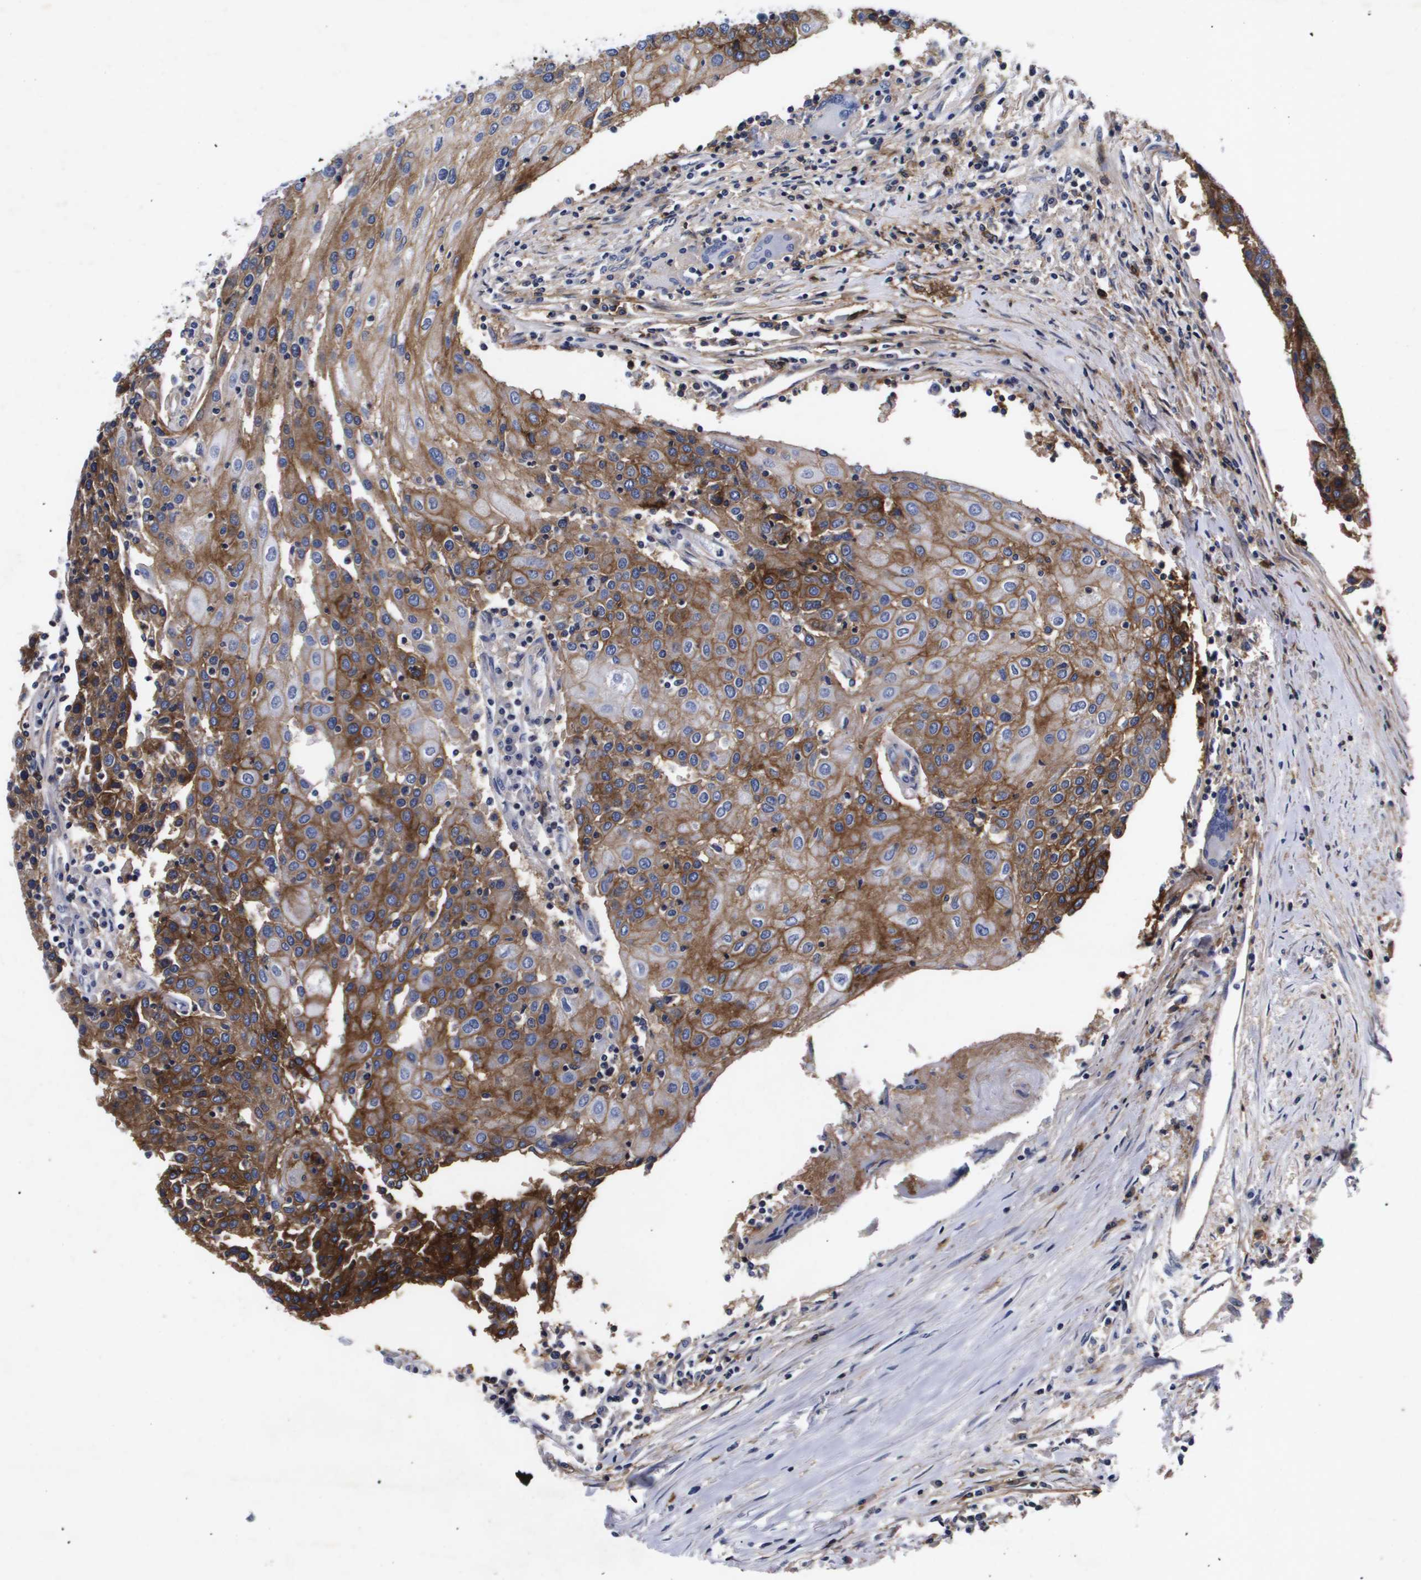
{"staining": {"intensity": "moderate", "quantity": ">75%", "location": "cytoplasmic/membranous"}, "tissue": "urothelial cancer", "cell_type": "Tumor cells", "image_type": "cancer", "snomed": [{"axis": "morphology", "description": "Urothelial carcinoma, High grade"}, {"axis": "topography", "description": "Urinary bladder"}], "caption": "Immunohistochemical staining of human urothelial cancer reveals medium levels of moderate cytoplasmic/membranous protein expression in about >75% of tumor cells.", "gene": "SHD", "patient": {"sex": "female", "age": 85}}